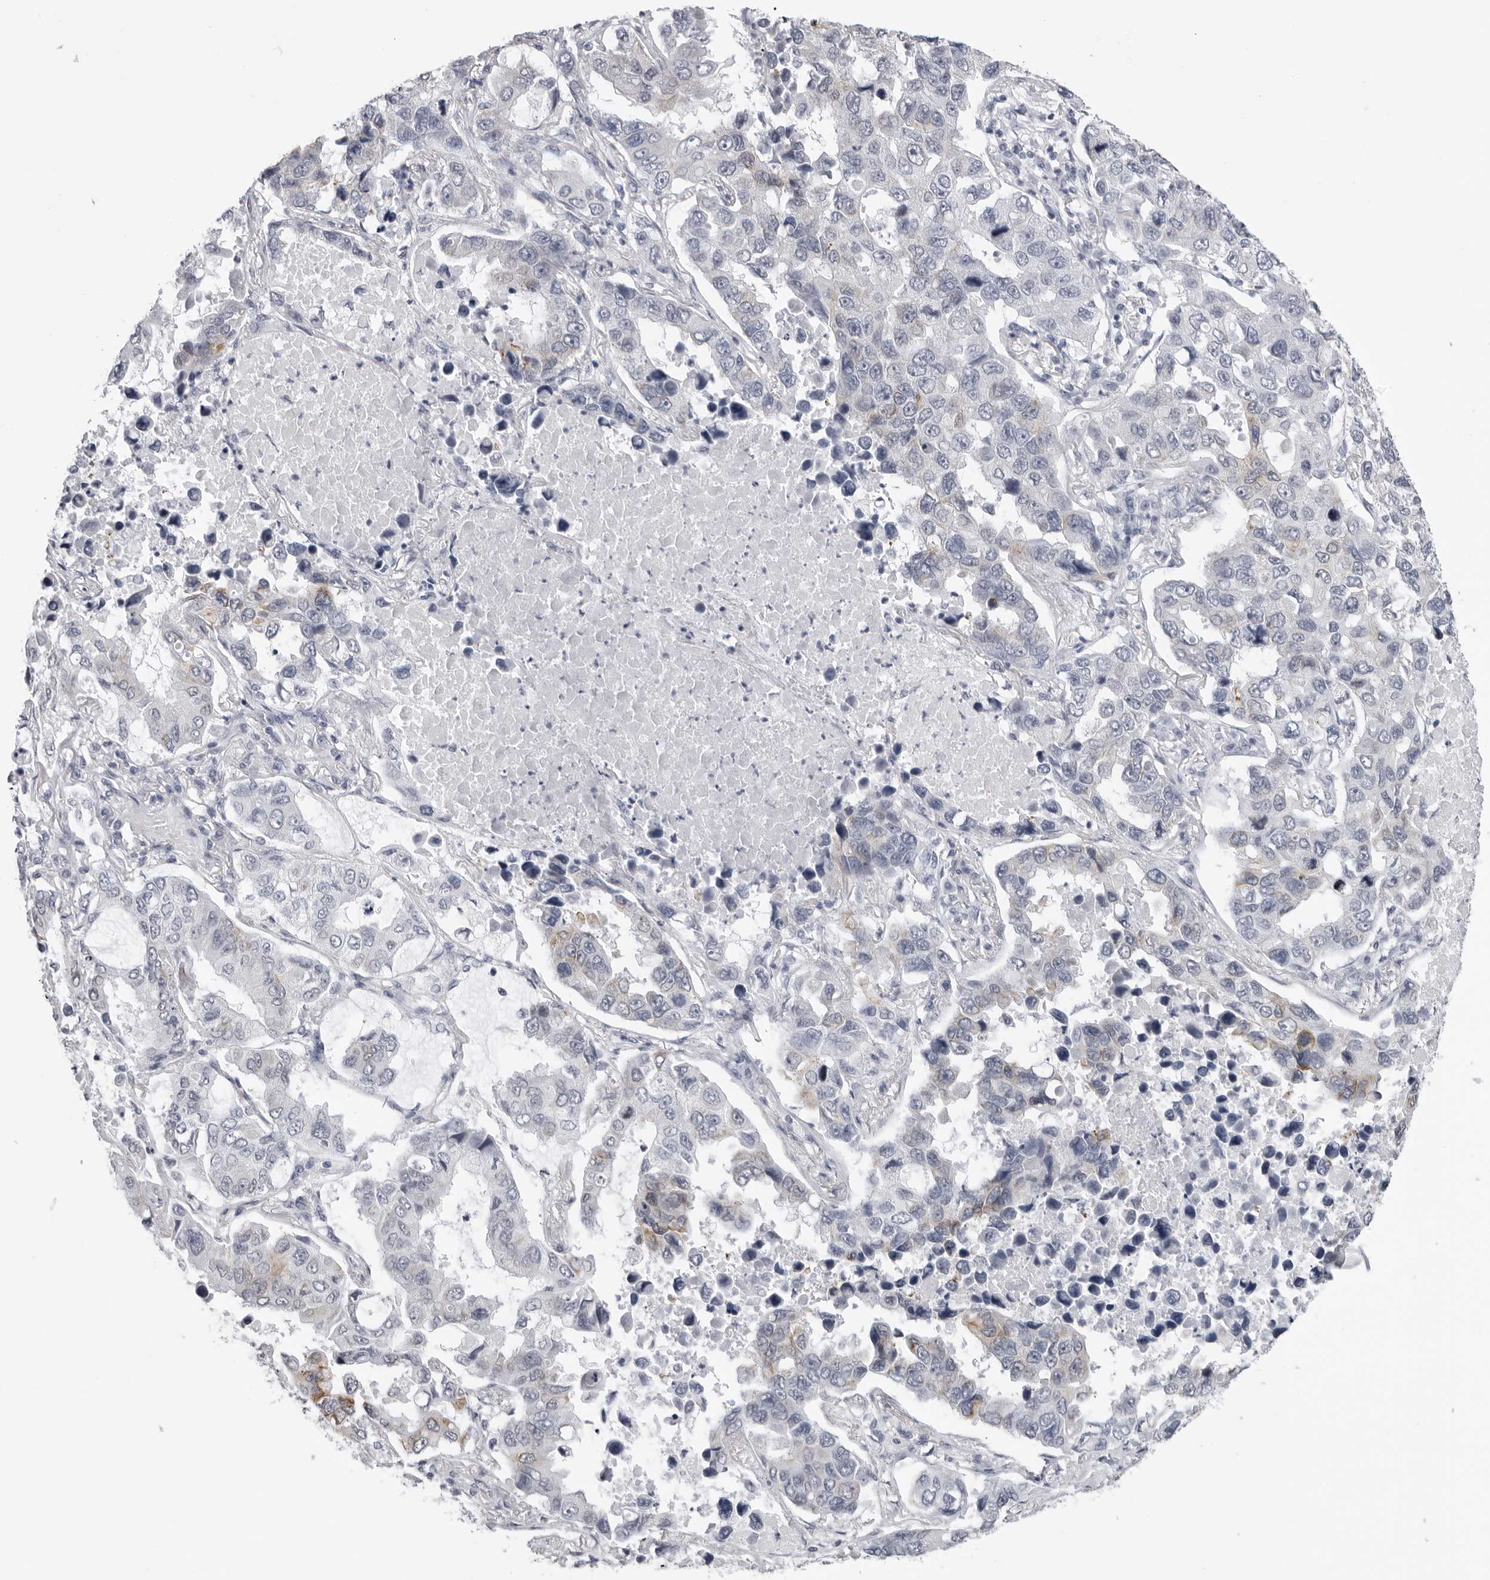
{"staining": {"intensity": "negative", "quantity": "none", "location": "none"}, "tissue": "lung cancer", "cell_type": "Tumor cells", "image_type": "cancer", "snomed": [{"axis": "morphology", "description": "Adenocarcinoma, NOS"}, {"axis": "topography", "description": "Lung"}], "caption": "Tumor cells show no significant protein staining in adenocarcinoma (lung). The staining was performed using DAB (3,3'-diaminobenzidine) to visualize the protein expression in brown, while the nuclei were stained in blue with hematoxylin (Magnification: 20x).", "gene": "DNALI1", "patient": {"sex": "male", "age": 64}}